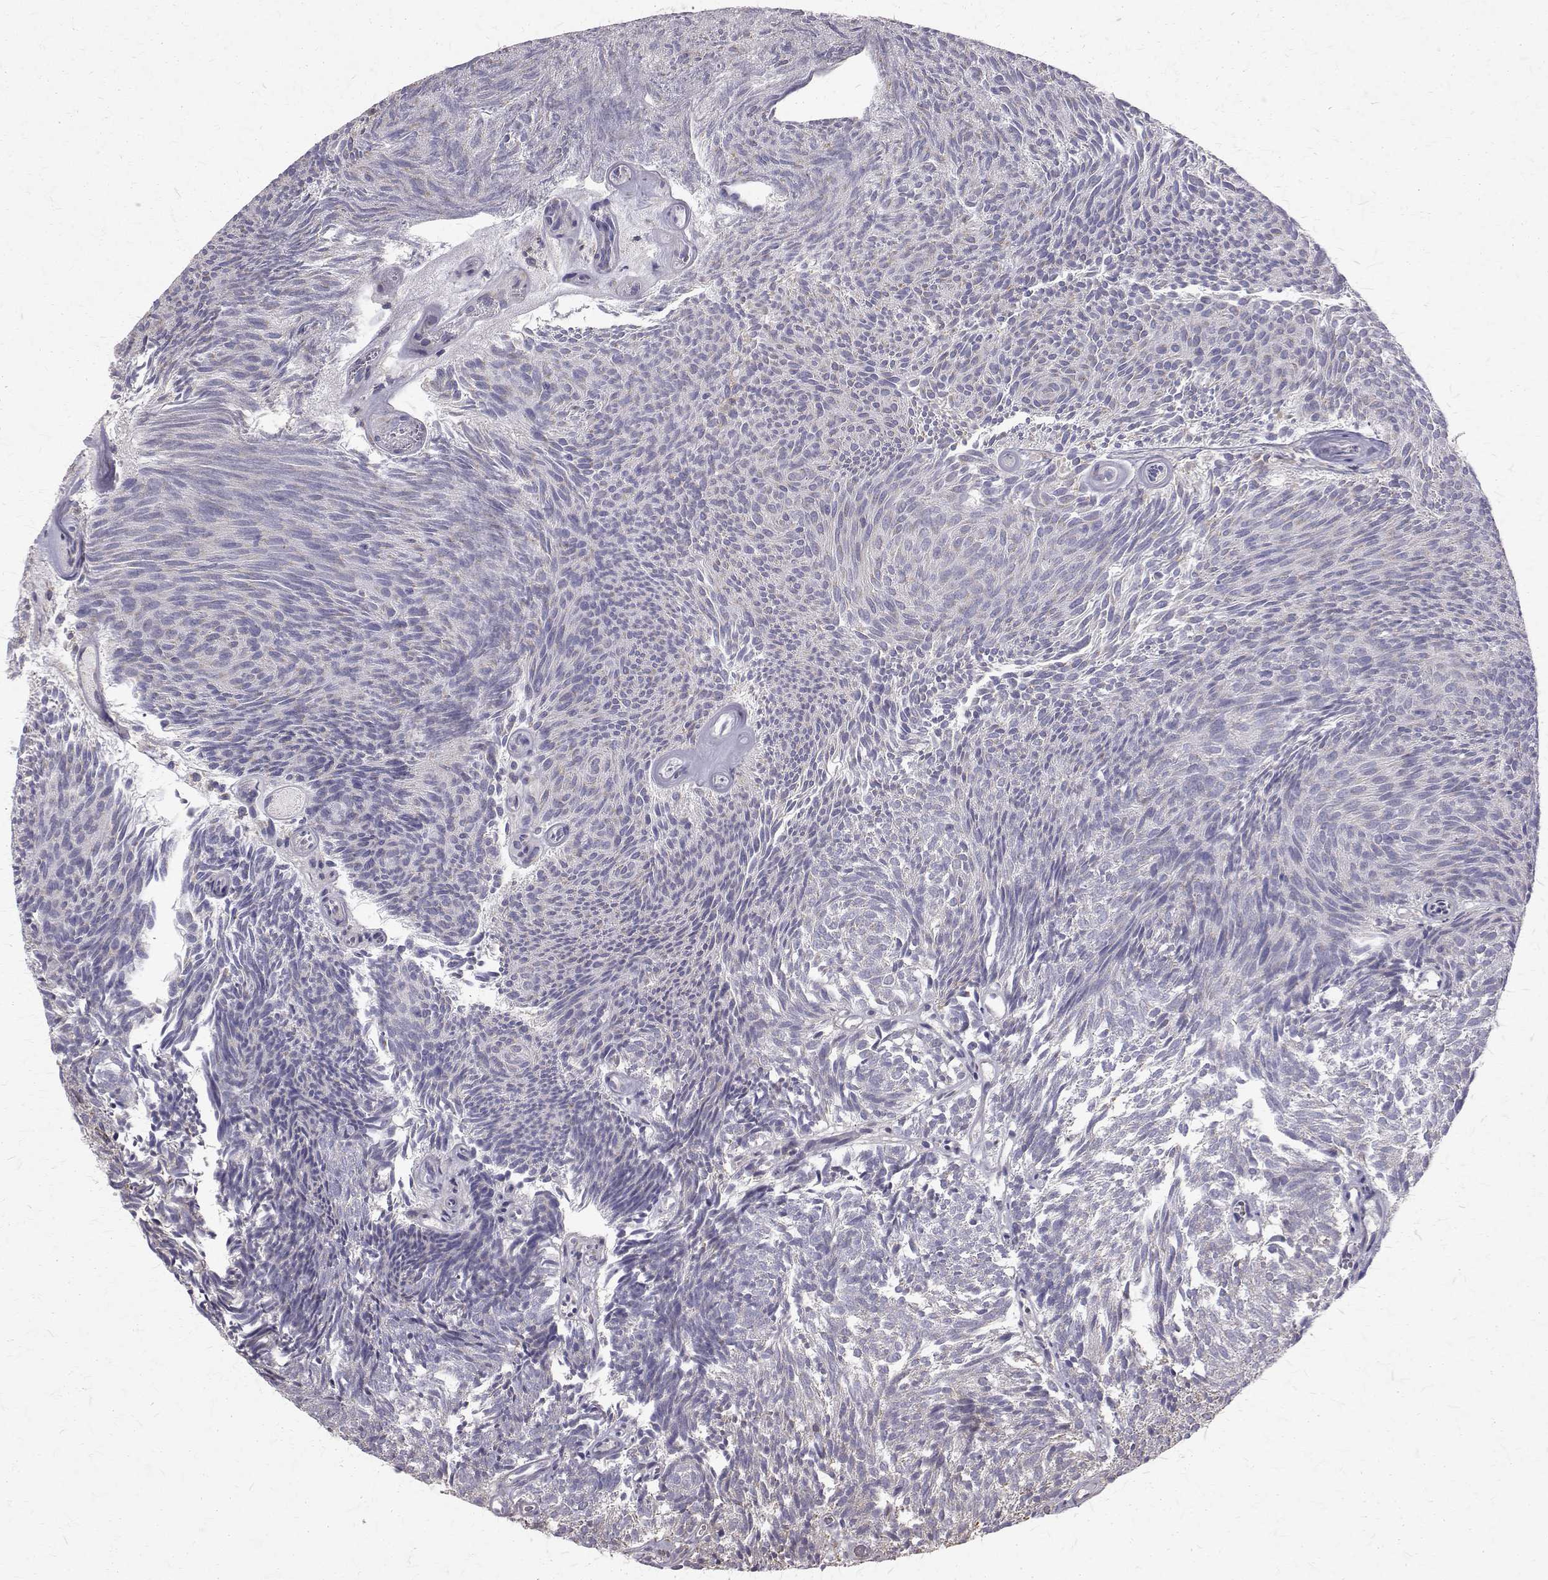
{"staining": {"intensity": "negative", "quantity": "none", "location": "none"}, "tissue": "urothelial cancer", "cell_type": "Tumor cells", "image_type": "cancer", "snomed": [{"axis": "morphology", "description": "Urothelial carcinoma, Low grade"}, {"axis": "topography", "description": "Urinary bladder"}], "caption": "DAB (3,3'-diaminobenzidine) immunohistochemical staining of human low-grade urothelial carcinoma displays no significant positivity in tumor cells.", "gene": "CCDC89", "patient": {"sex": "male", "age": 77}}